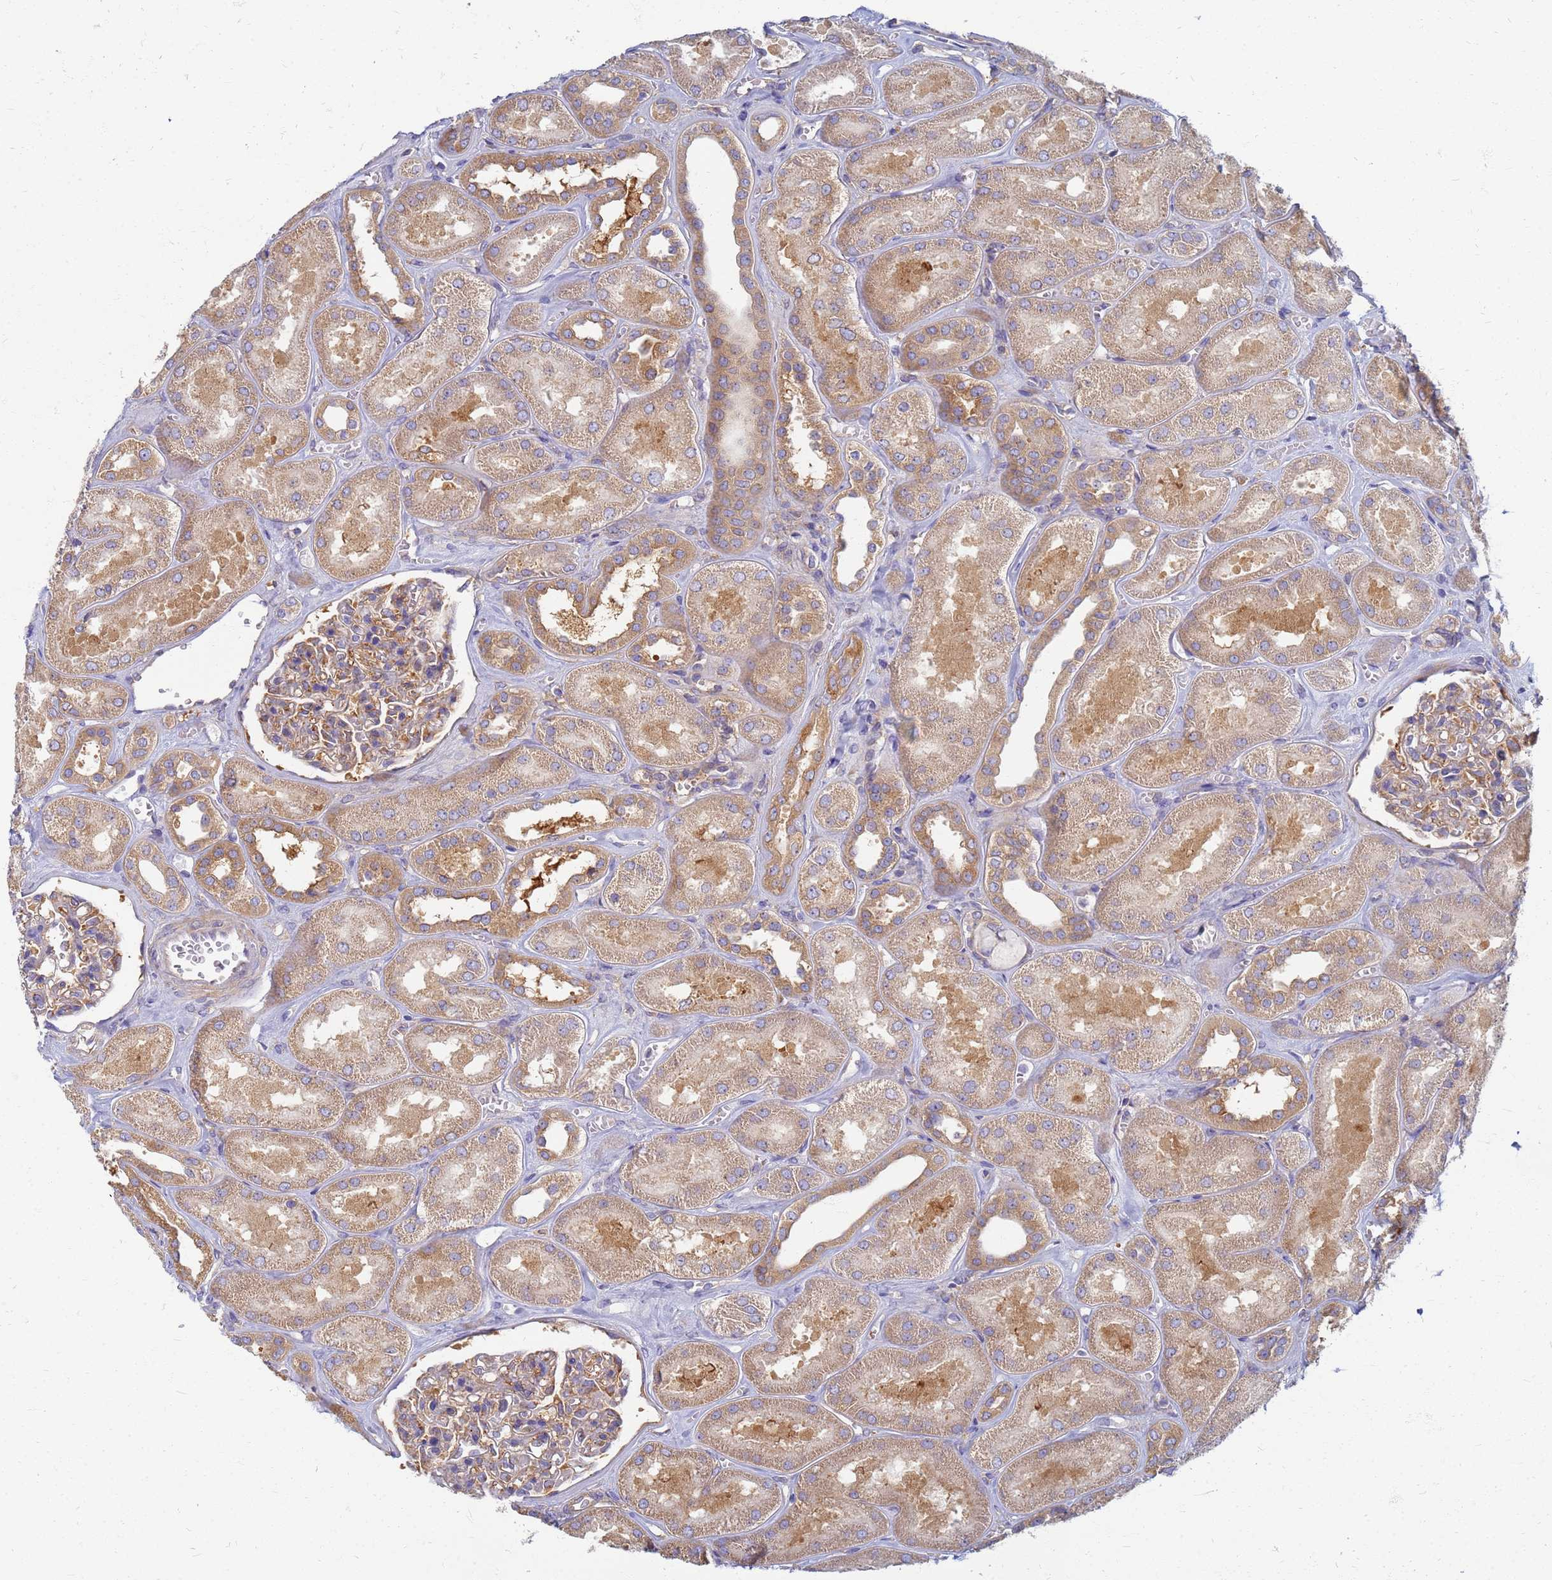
{"staining": {"intensity": "weak", "quantity": "25%-75%", "location": "cytoplasmic/membranous"}, "tissue": "kidney", "cell_type": "Cells in glomeruli", "image_type": "normal", "snomed": [{"axis": "morphology", "description": "Normal tissue, NOS"}, {"axis": "morphology", "description": "Adenocarcinoma, NOS"}, {"axis": "topography", "description": "Kidney"}], "caption": "DAB immunohistochemical staining of benign kidney exhibits weak cytoplasmic/membranous protein staining in about 25%-75% of cells in glomeruli. (Stains: DAB in brown, nuclei in blue, Microscopy: brightfield microscopy at high magnification).", "gene": "EEA1", "patient": {"sex": "female", "age": 68}}